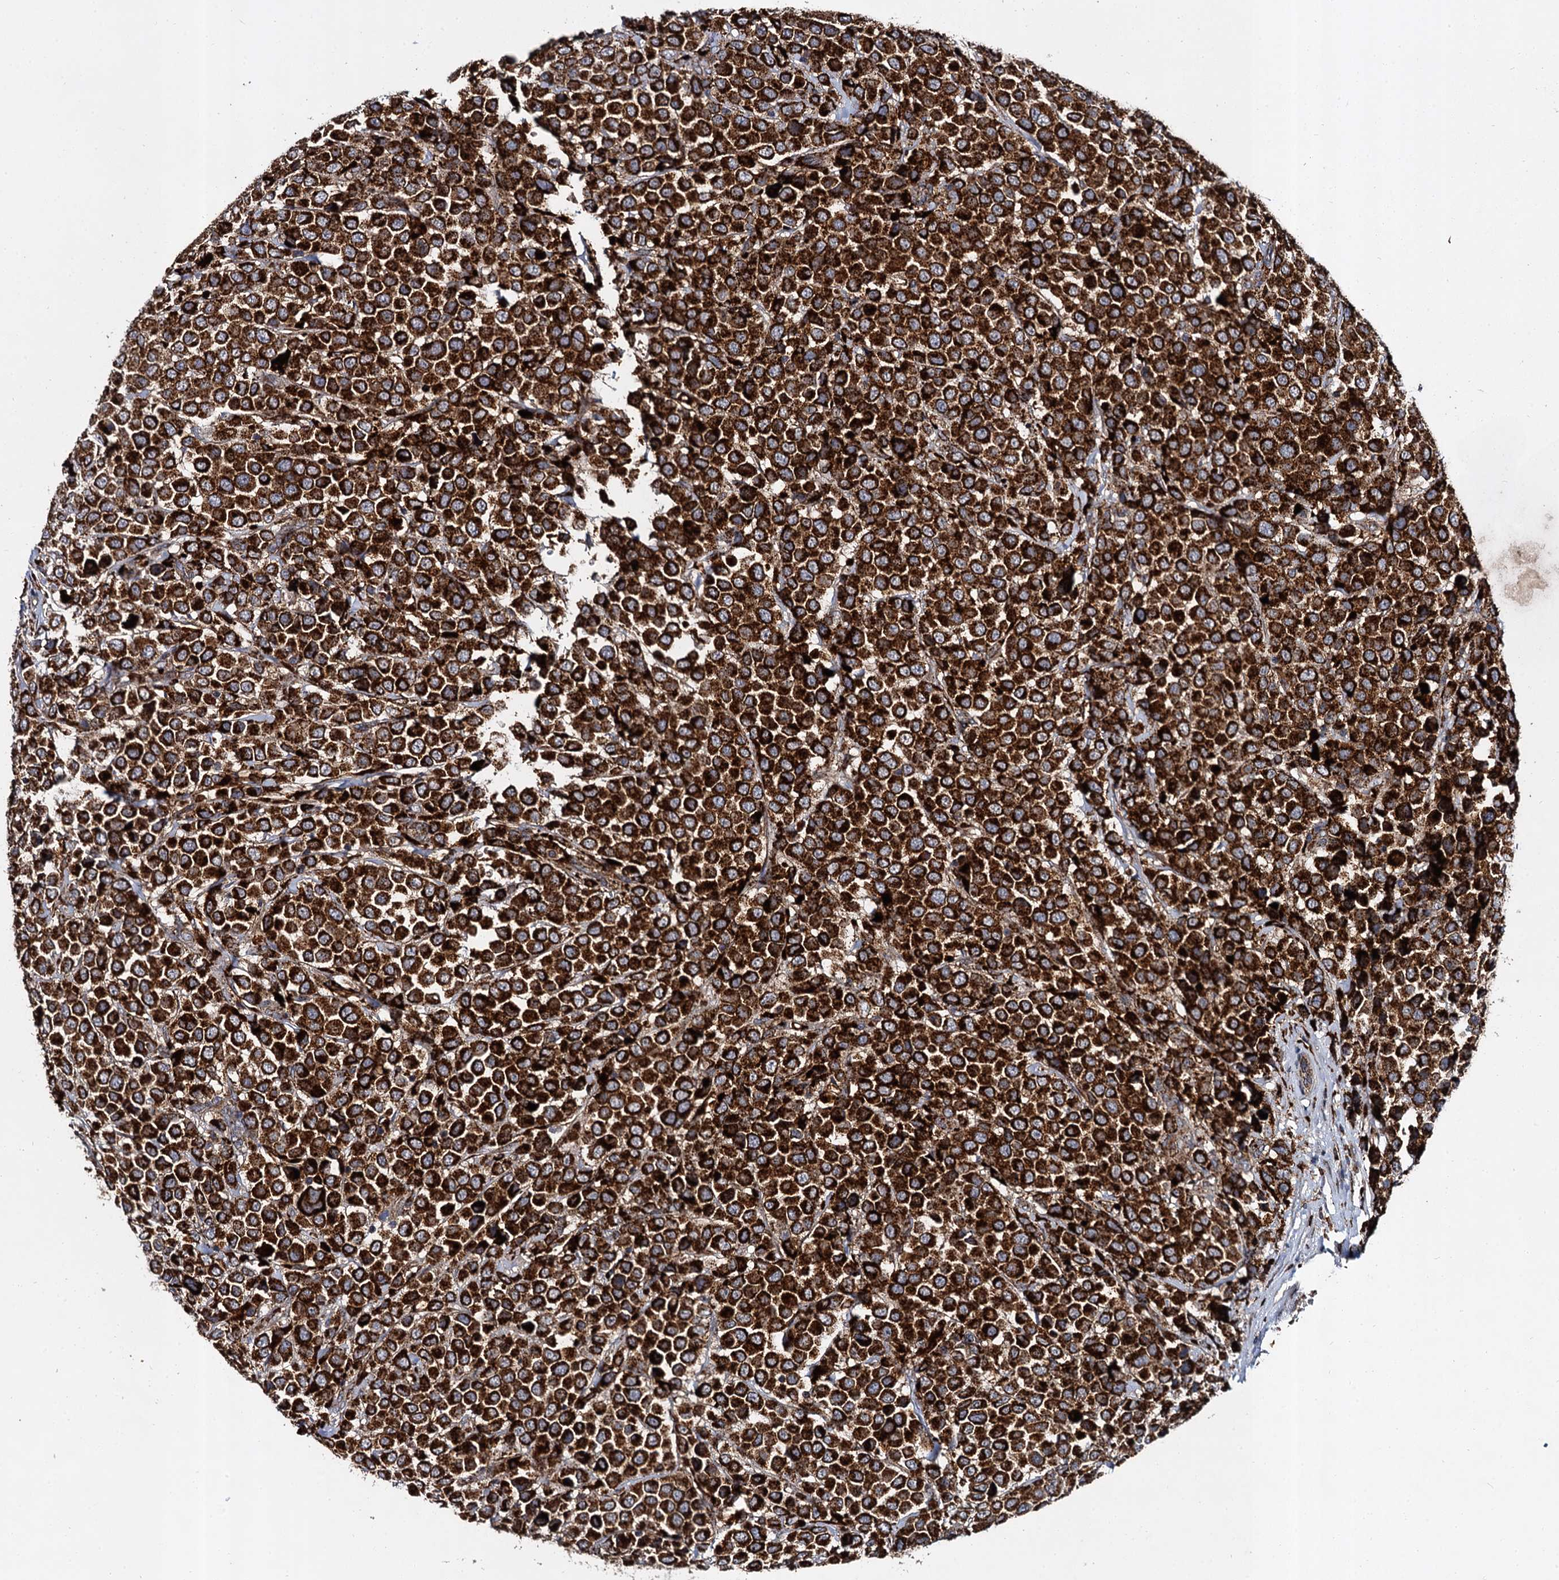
{"staining": {"intensity": "strong", "quantity": ">75%", "location": "cytoplasmic/membranous"}, "tissue": "breast cancer", "cell_type": "Tumor cells", "image_type": "cancer", "snomed": [{"axis": "morphology", "description": "Duct carcinoma"}, {"axis": "topography", "description": "Breast"}], "caption": "A brown stain labels strong cytoplasmic/membranous positivity of a protein in intraductal carcinoma (breast) tumor cells. (DAB IHC with brightfield microscopy, high magnification).", "gene": "GBA1", "patient": {"sex": "female", "age": 61}}